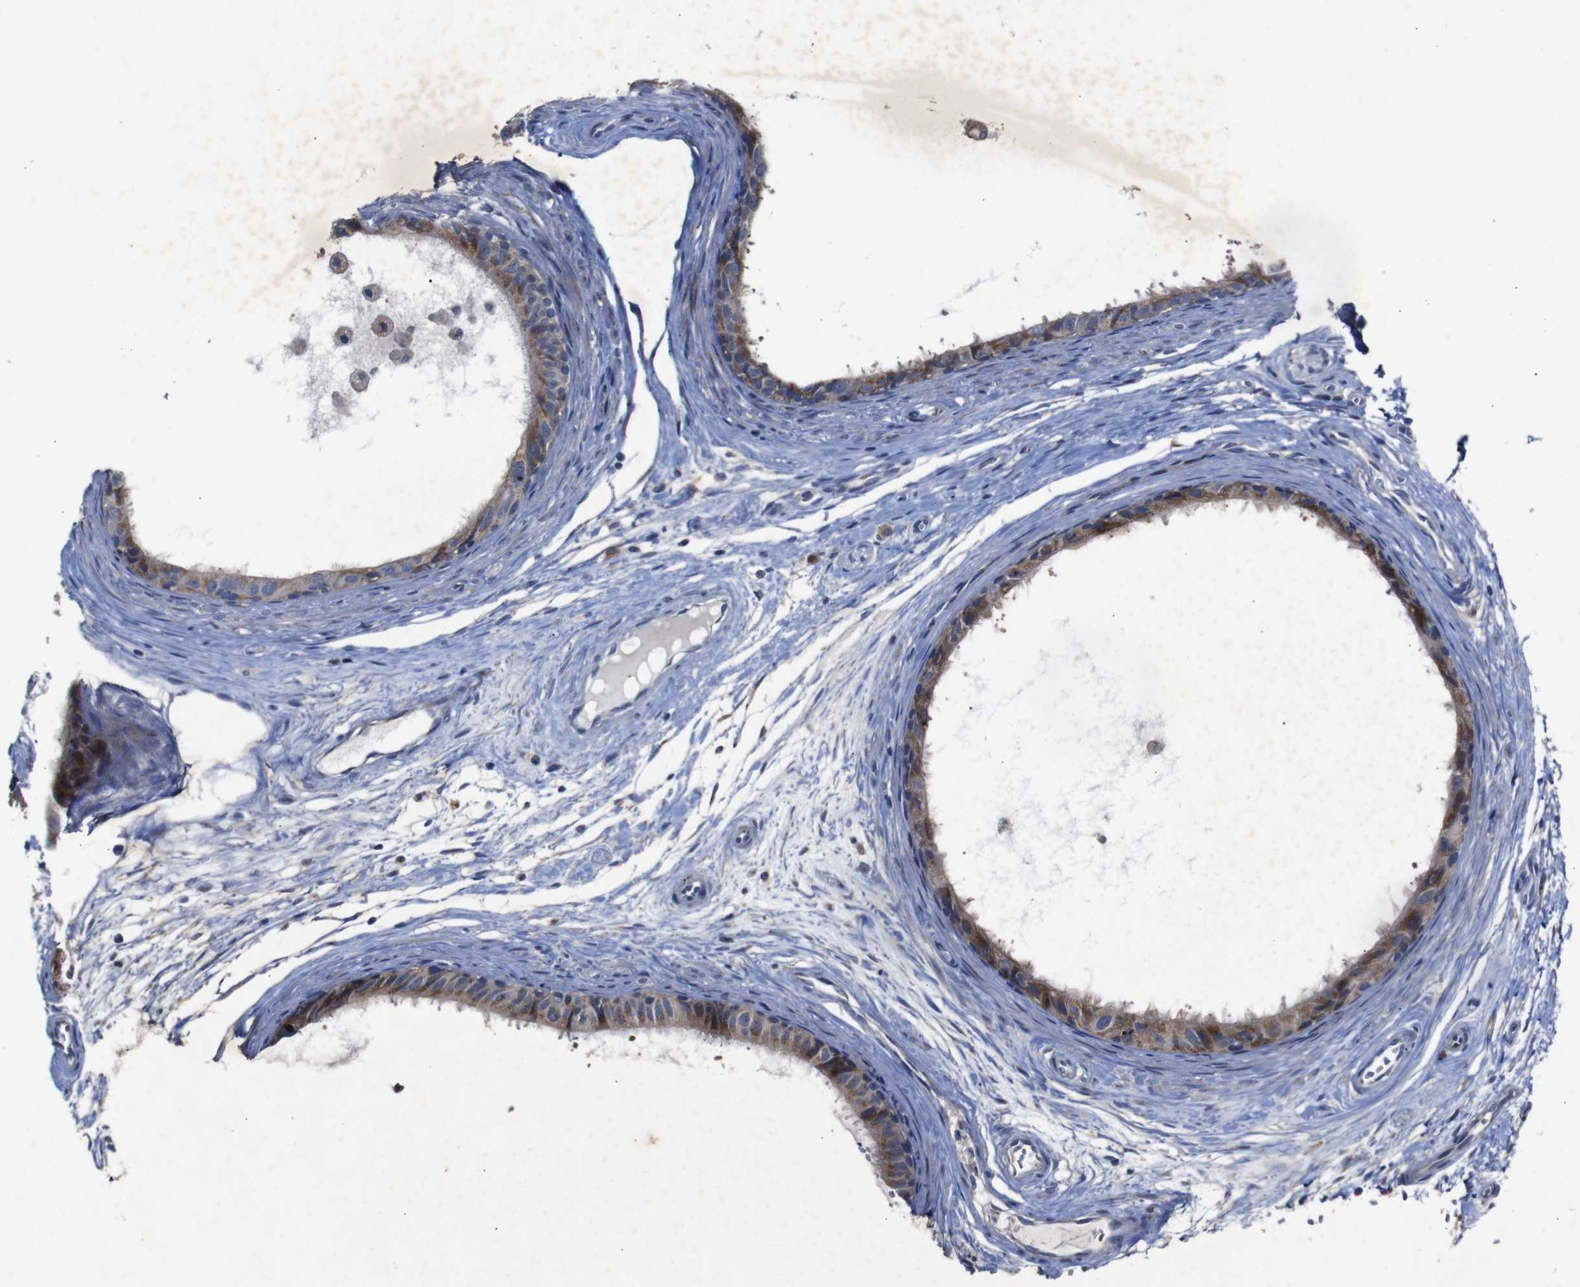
{"staining": {"intensity": "moderate", "quantity": ">75%", "location": "cytoplasmic/membranous"}, "tissue": "epididymis", "cell_type": "Glandular cells", "image_type": "normal", "snomed": [{"axis": "morphology", "description": "Normal tissue, NOS"}, {"axis": "morphology", "description": "Inflammation, NOS"}, {"axis": "topography", "description": "Epididymis"}], "caption": "This photomicrograph reveals normal epididymis stained with immunohistochemistry (IHC) to label a protein in brown. The cytoplasmic/membranous of glandular cells show moderate positivity for the protein. Nuclei are counter-stained blue.", "gene": "CHST10", "patient": {"sex": "male", "age": 85}}